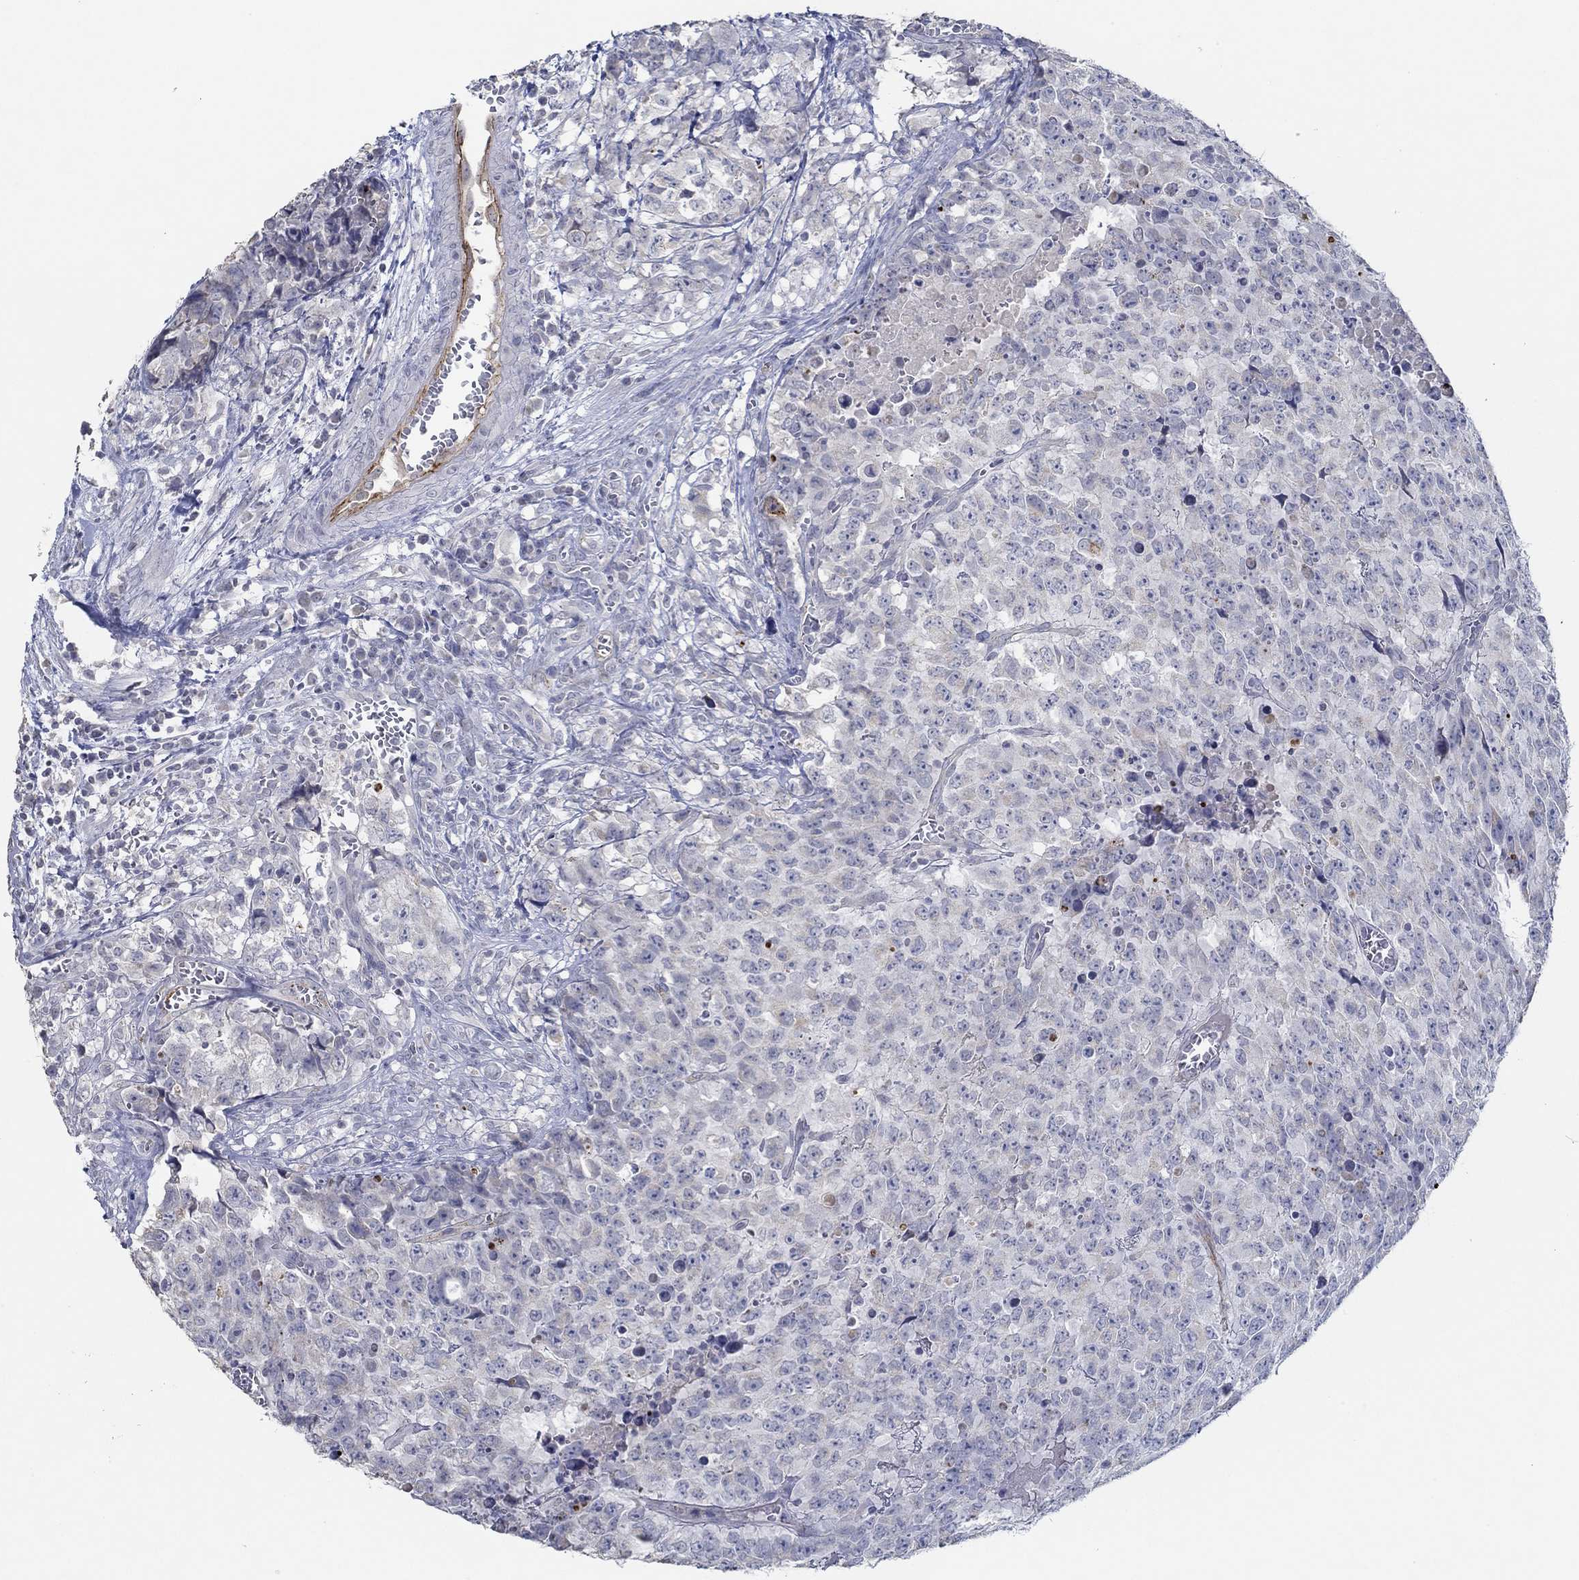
{"staining": {"intensity": "negative", "quantity": "none", "location": "none"}, "tissue": "testis cancer", "cell_type": "Tumor cells", "image_type": "cancer", "snomed": [{"axis": "morphology", "description": "Carcinoma, Embryonal, NOS"}, {"axis": "topography", "description": "Testis"}], "caption": "Human testis cancer stained for a protein using immunohistochemistry (IHC) shows no staining in tumor cells.", "gene": "GJA5", "patient": {"sex": "male", "age": 23}}